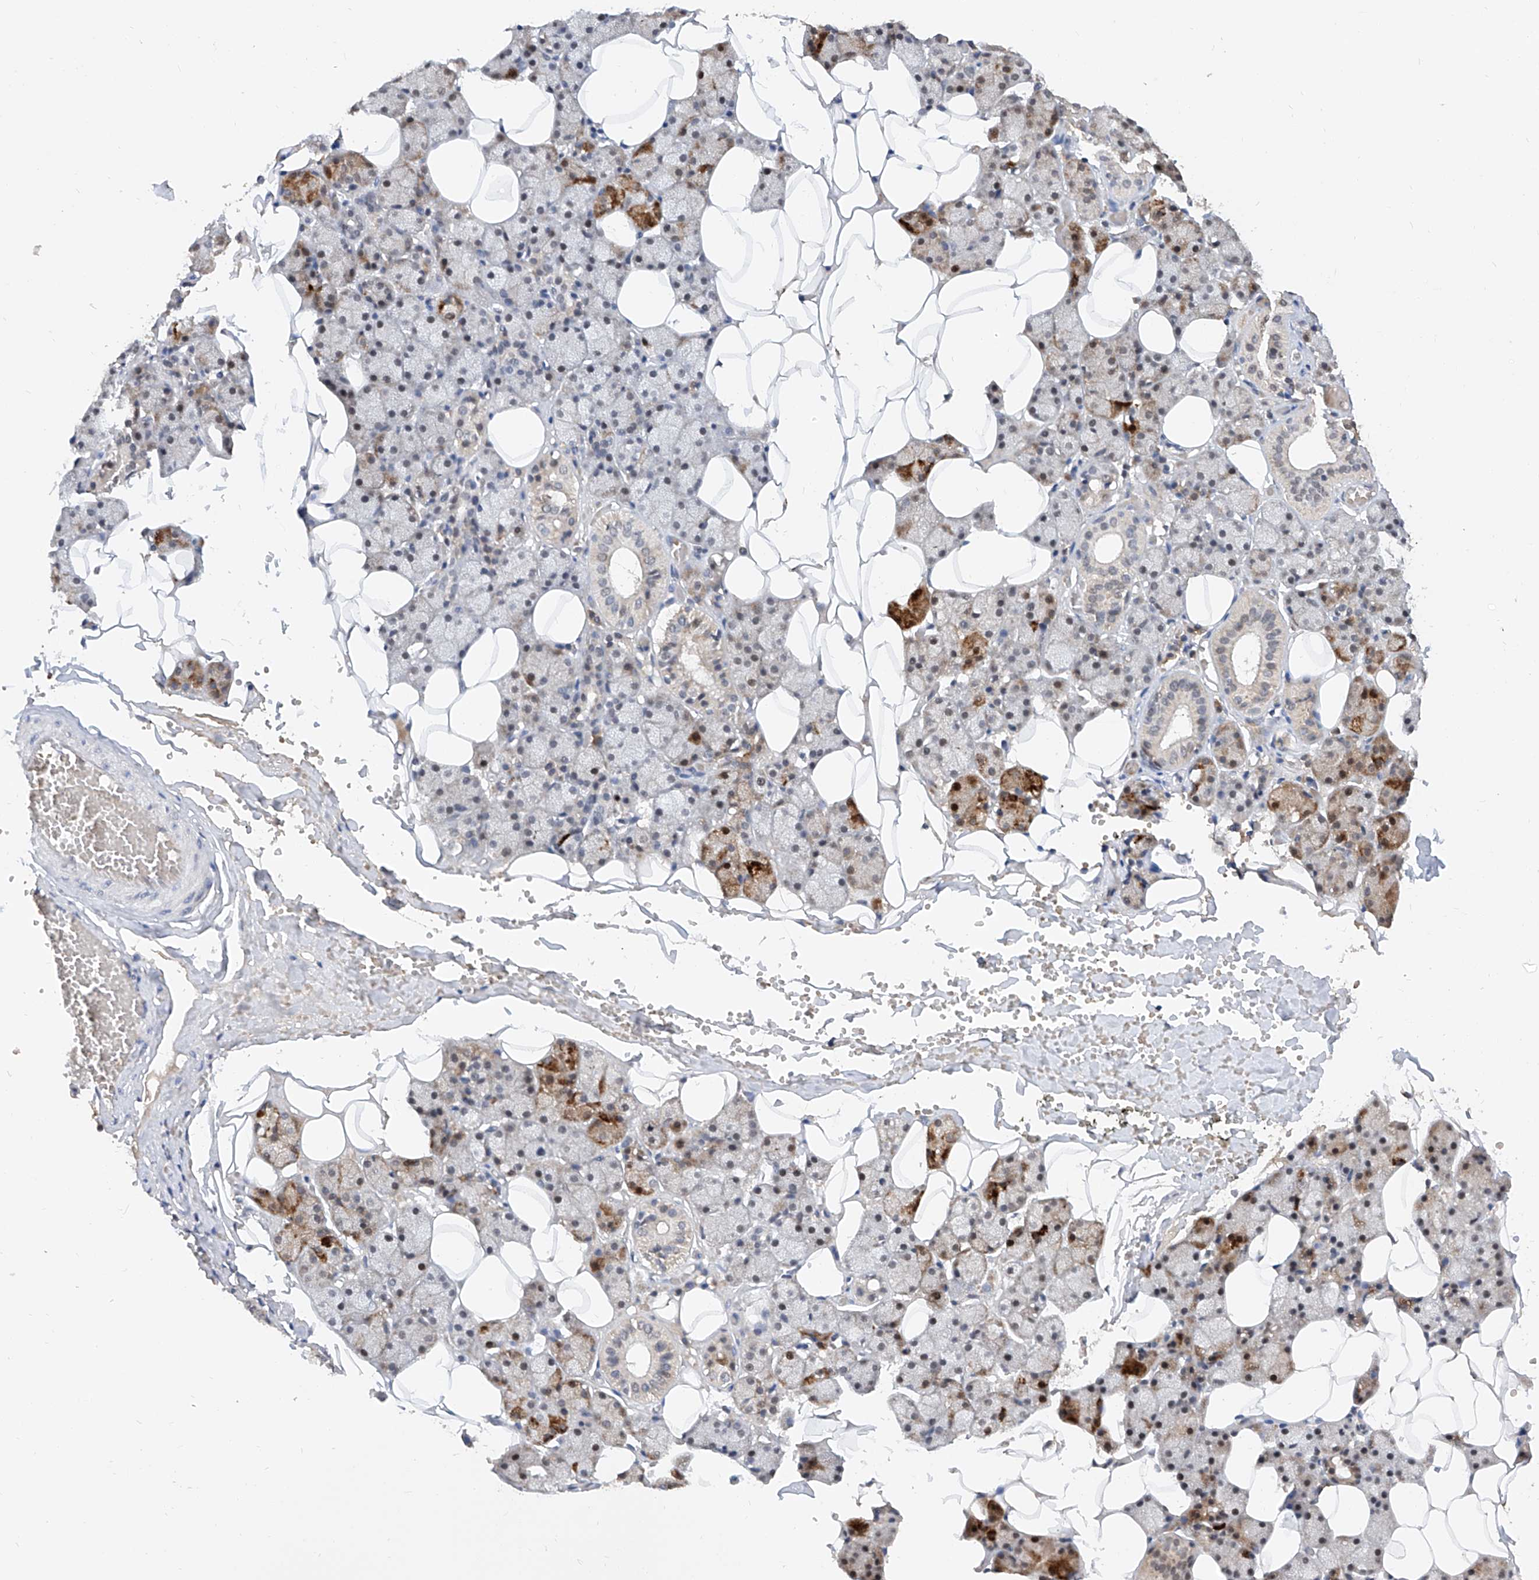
{"staining": {"intensity": "strong", "quantity": "25%-75%", "location": "cytoplasmic/membranous,nuclear"}, "tissue": "salivary gland", "cell_type": "Glandular cells", "image_type": "normal", "snomed": [{"axis": "morphology", "description": "Normal tissue, NOS"}, {"axis": "topography", "description": "Salivary gland"}], "caption": "Protein expression analysis of benign salivary gland shows strong cytoplasmic/membranous,nuclear expression in approximately 25%-75% of glandular cells.", "gene": "CARMIL3", "patient": {"sex": "female", "age": 33}}